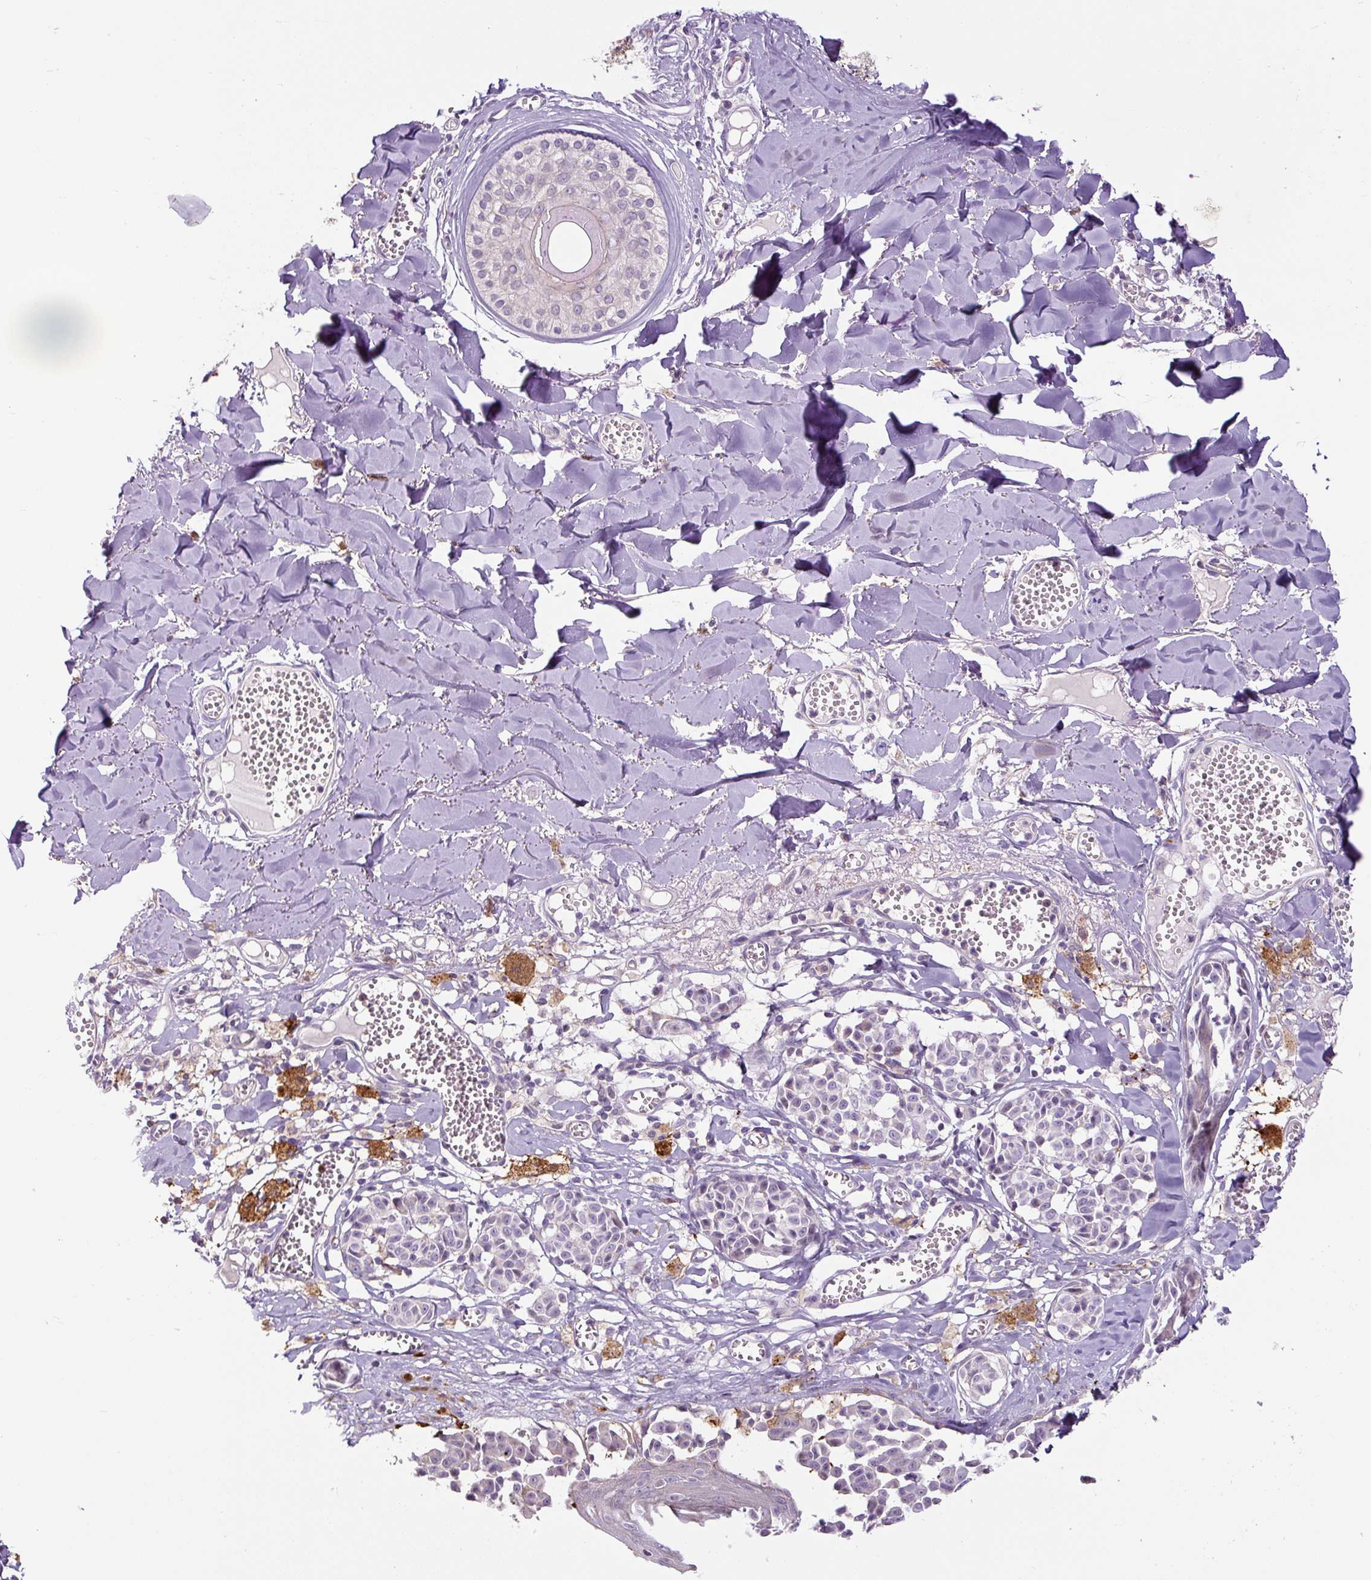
{"staining": {"intensity": "negative", "quantity": "none", "location": "none"}, "tissue": "melanoma", "cell_type": "Tumor cells", "image_type": "cancer", "snomed": [{"axis": "morphology", "description": "Malignant melanoma, NOS"}, {"axis": "topography", "description": "Skin"}], "caption": "Tumor cells show no significant protein positivity in malignant melanoma. (DAB (3,3'-diaminobenzidine) immunohistochemistry (IHC), high magnification).", "gene": "FUT10", "patient": {"sex": "female", "age": 43}}